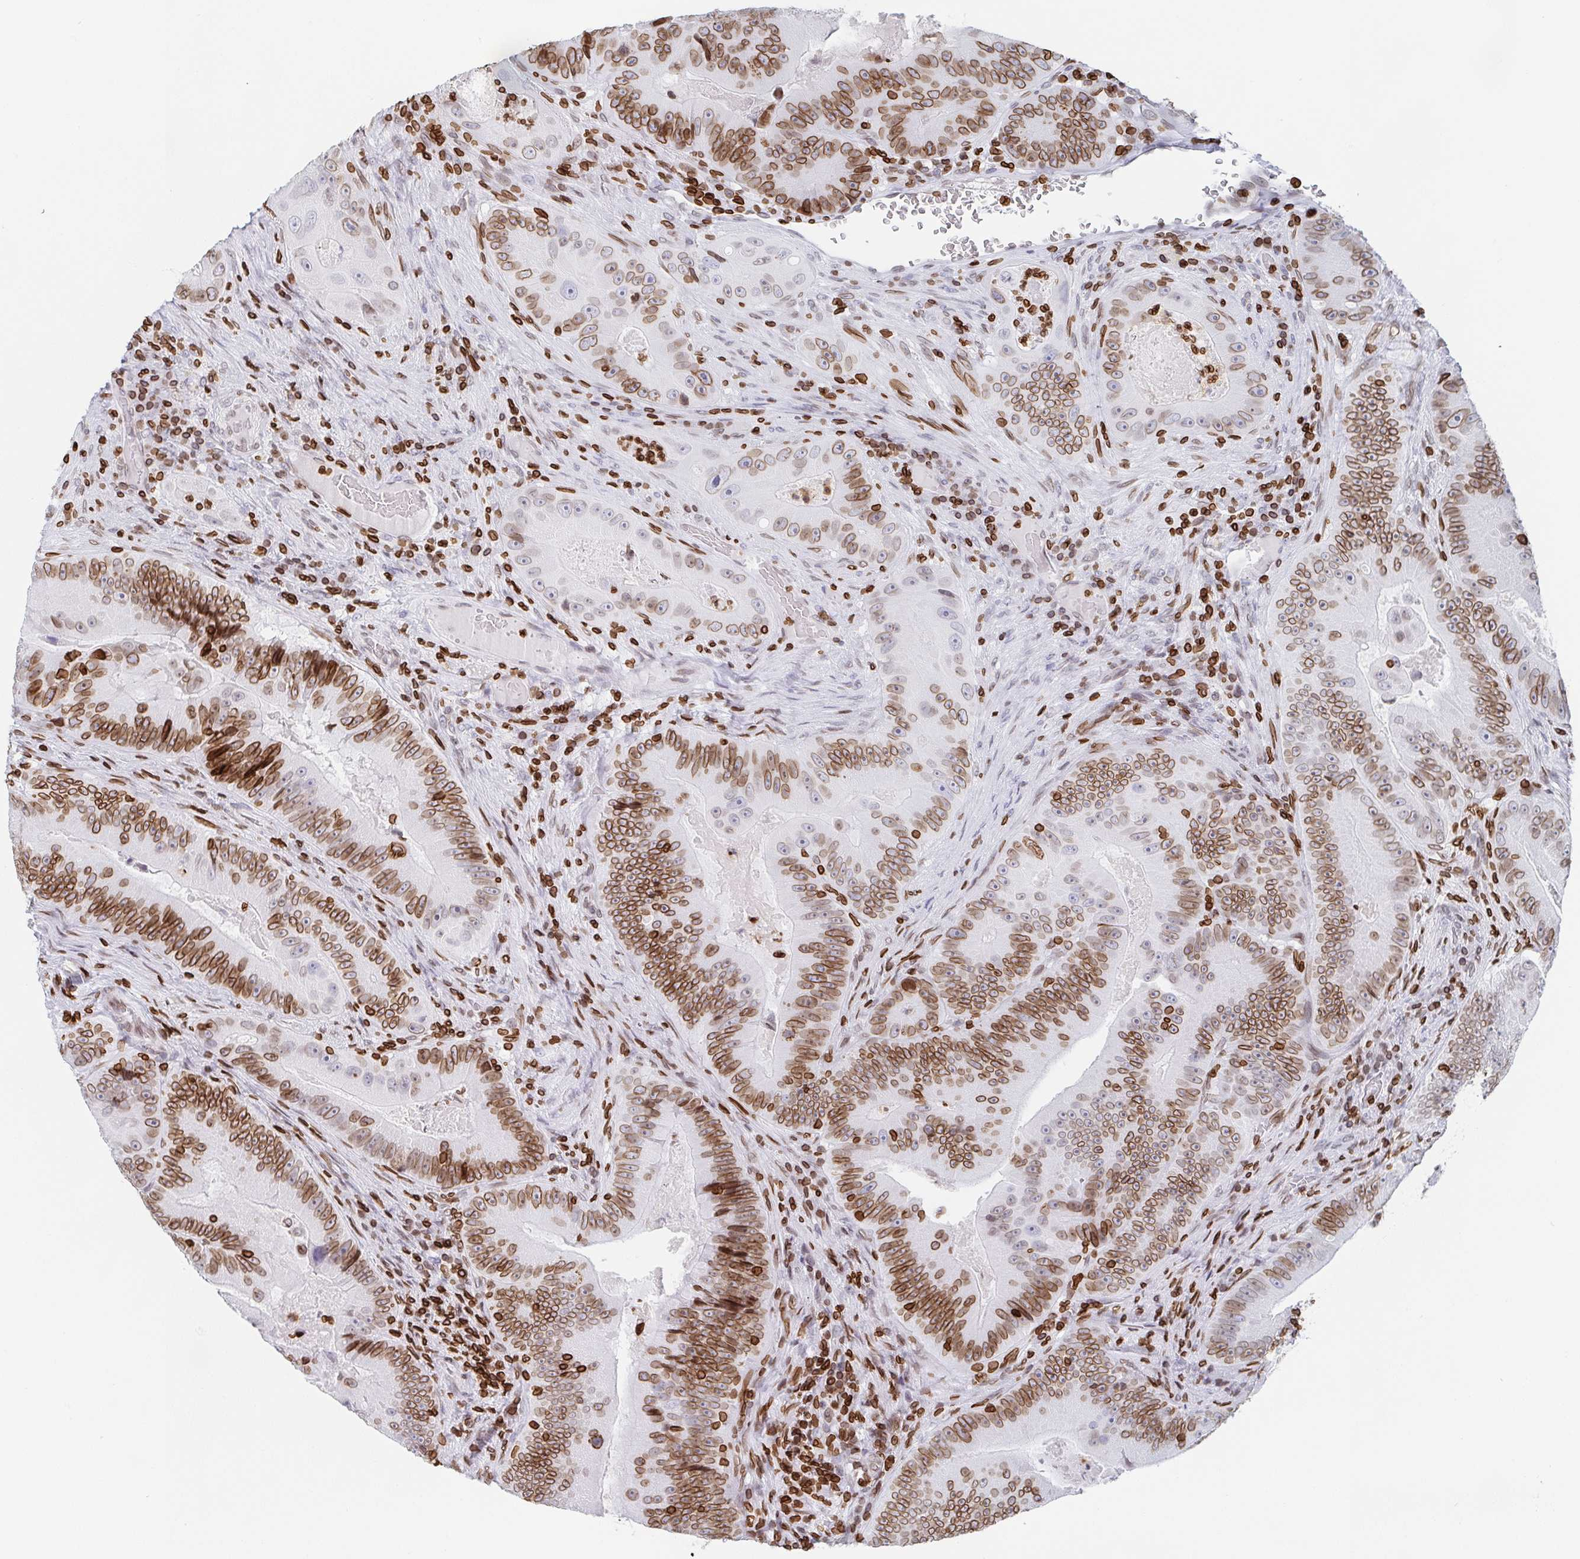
{"staining": {"intensity": "moderate", "quantity": ">75%", "location": "cytoplasmic/membranous,nuclear"}, "tissue": "colorectal cancer", "cell_type": "Tumor cells", "image_type": "cancer", "snomed": [{"axis": "morphology", "description": "Adenocarcinoma, NOS"}, {"axis": "topography", "description": "Colon"}], "caption": "Brown immunohistochemical staining in colorectal cancer (adenocarcinoma) shows moderate cytoplasmic/membranous and nuclear positivity in approximately >75% of tumor cells. (DAB (3,3'-diaminobenzidine) IHC with brightfield microscopy, high magnification).", "gene": "BTBD7", "patient": {"sex": "female", "age": 86}}